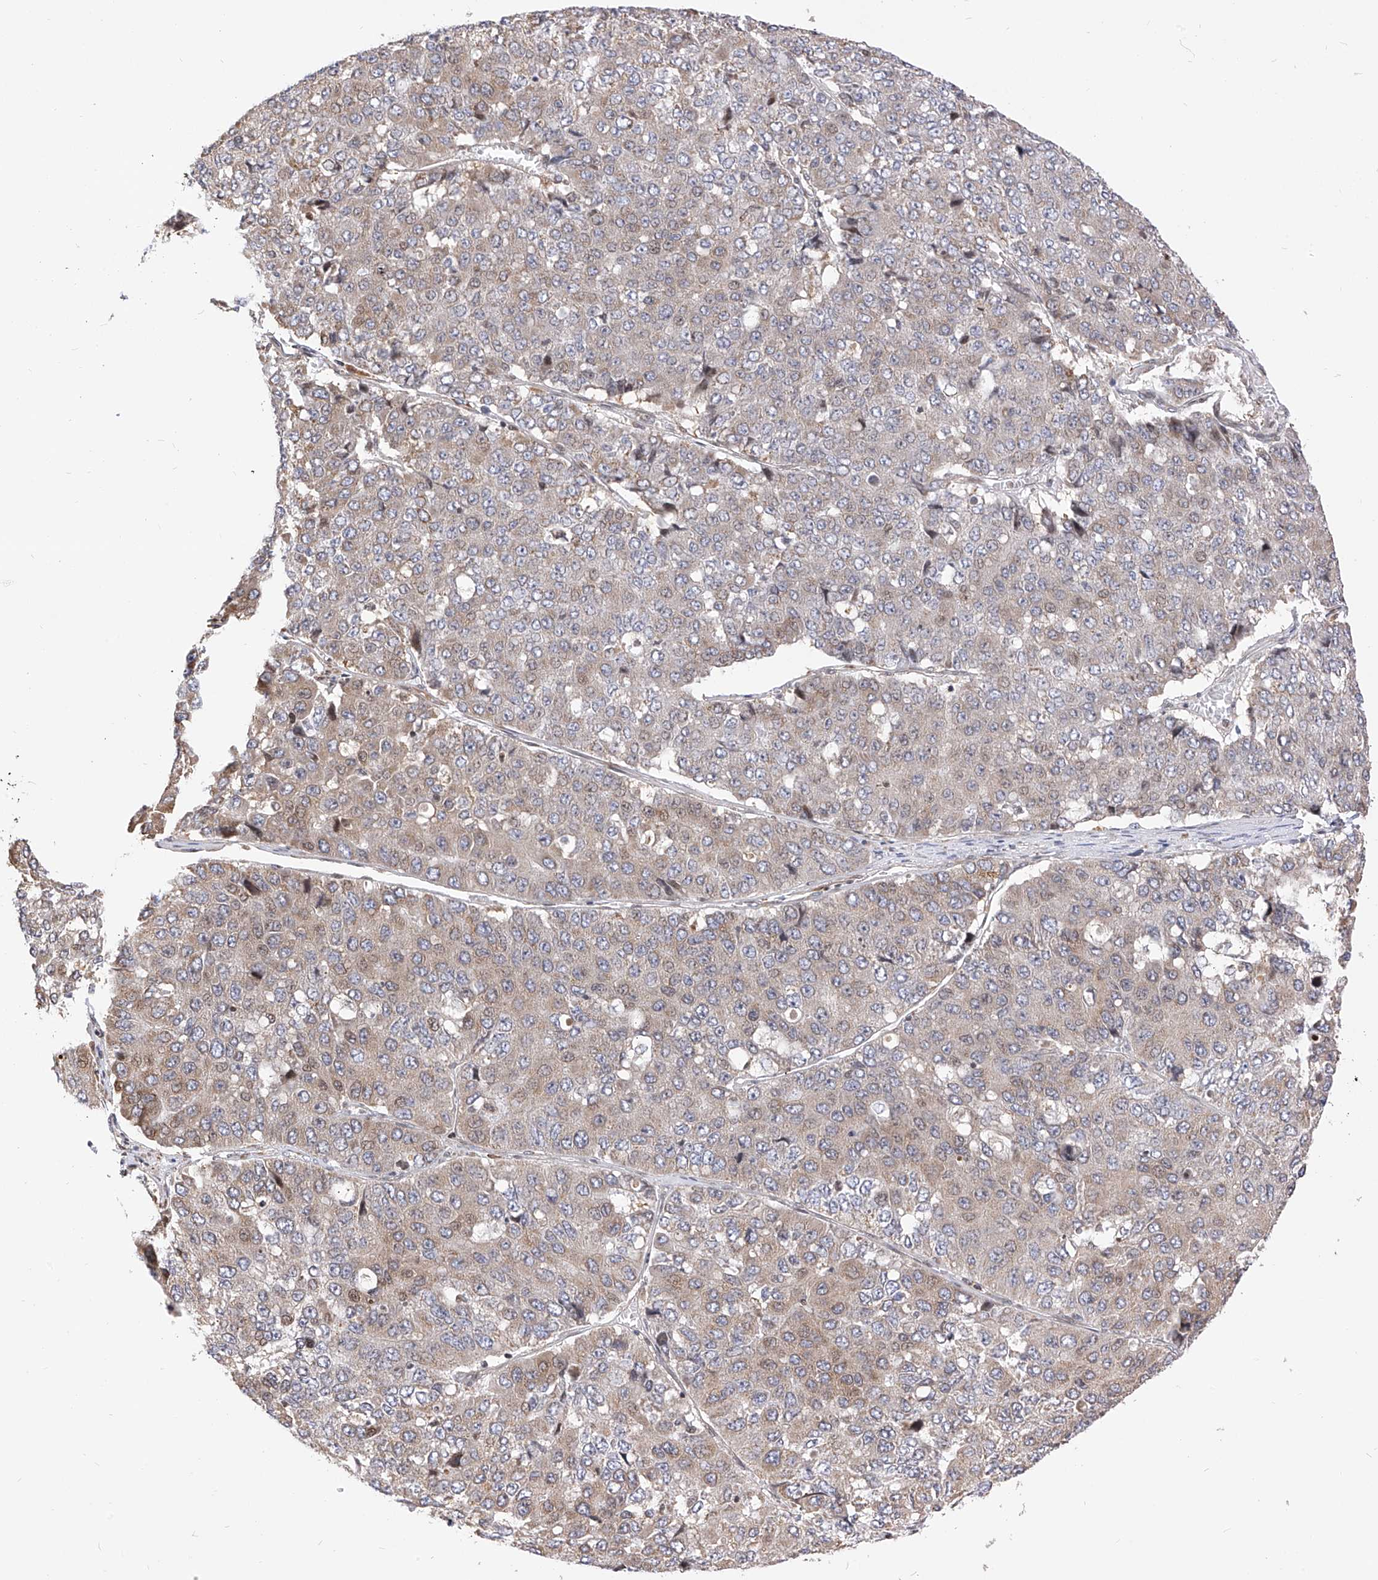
{"staining": {"intensity": "moderate", "quantity": "<25%", "location": "cytoplasmic/membranous"}, "tissue": "pancreatic cancer", "cell_type": "Tumor cells", "image_type": "cancer", "snomed": [{"axis": "morphology", "description": "Adenocarcinoma, NOS"}, {"axis": "topography", "description": "Pancreas"}], "caption": "This photomicrograph demonstrates IHC staining of human pancreatic cancer, with low moderate cytoplasmic/membranous expression in approximately <25% of tumor cells.", "gene": "TTLL8", "patient": {"sex": "male", "age": 50}}